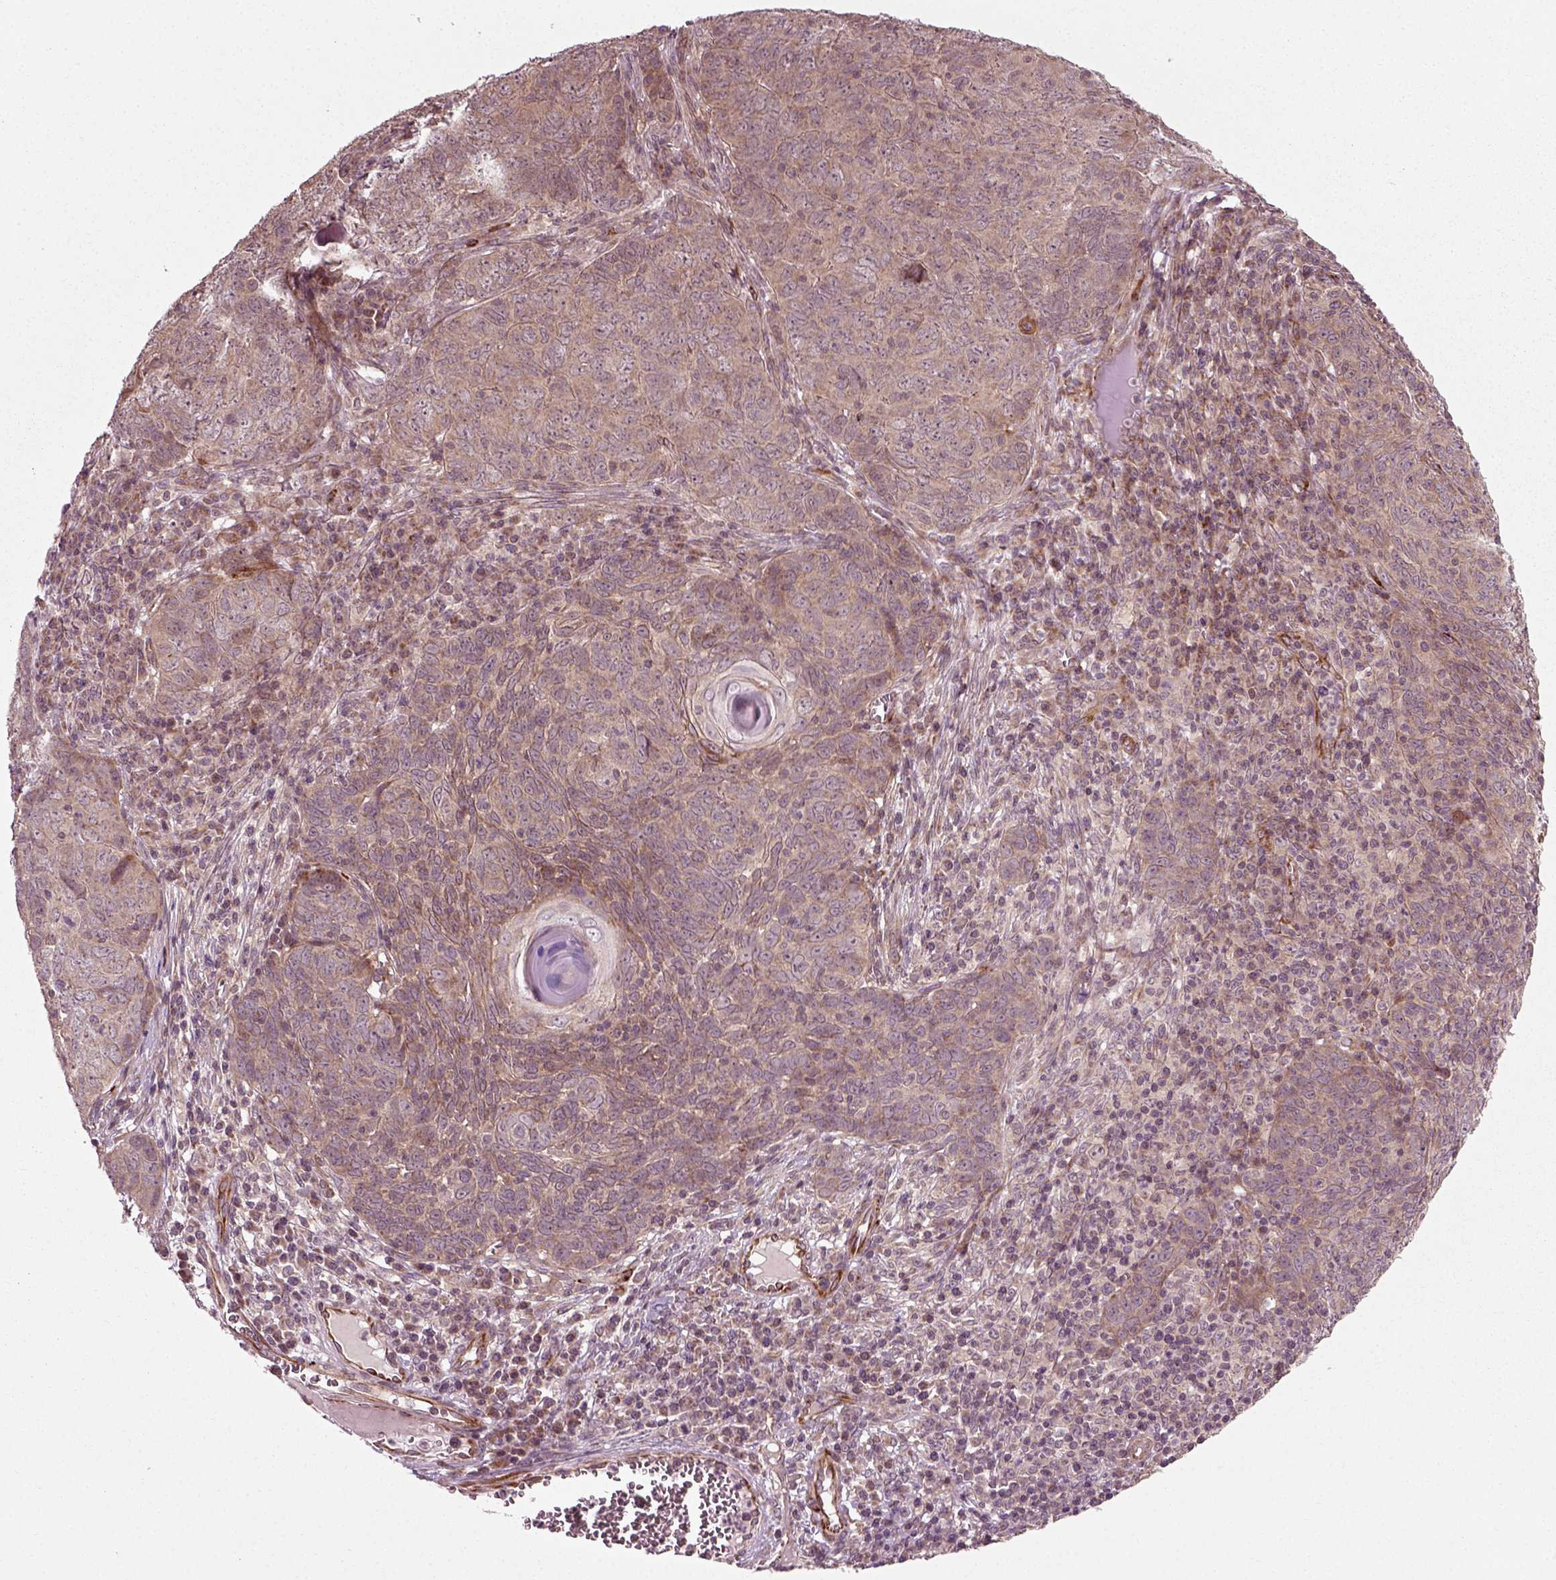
{"staining": {"intensity": "weak", "quantity": ">75%", "location": "cytoplasmic/membranous"}, "tissue": "skin cancer", "cell_type": "Tumor cells", "image_type": "cancer", "snomed": [{"axis": "morphology", "description": "Squamous cell carcinoma, NOS"}, {"axis": "topography", "description": "Skin"}, {"axis": "topography", "description": "Anal"}], "caption": "An image of skin squamous cell carcinoma stained for a protein exhibits weak cytoplasmic/membranous brown staining in tumor cells.", "gene": "PLCD3", "patient": {"sex": "female", "age": 51}}